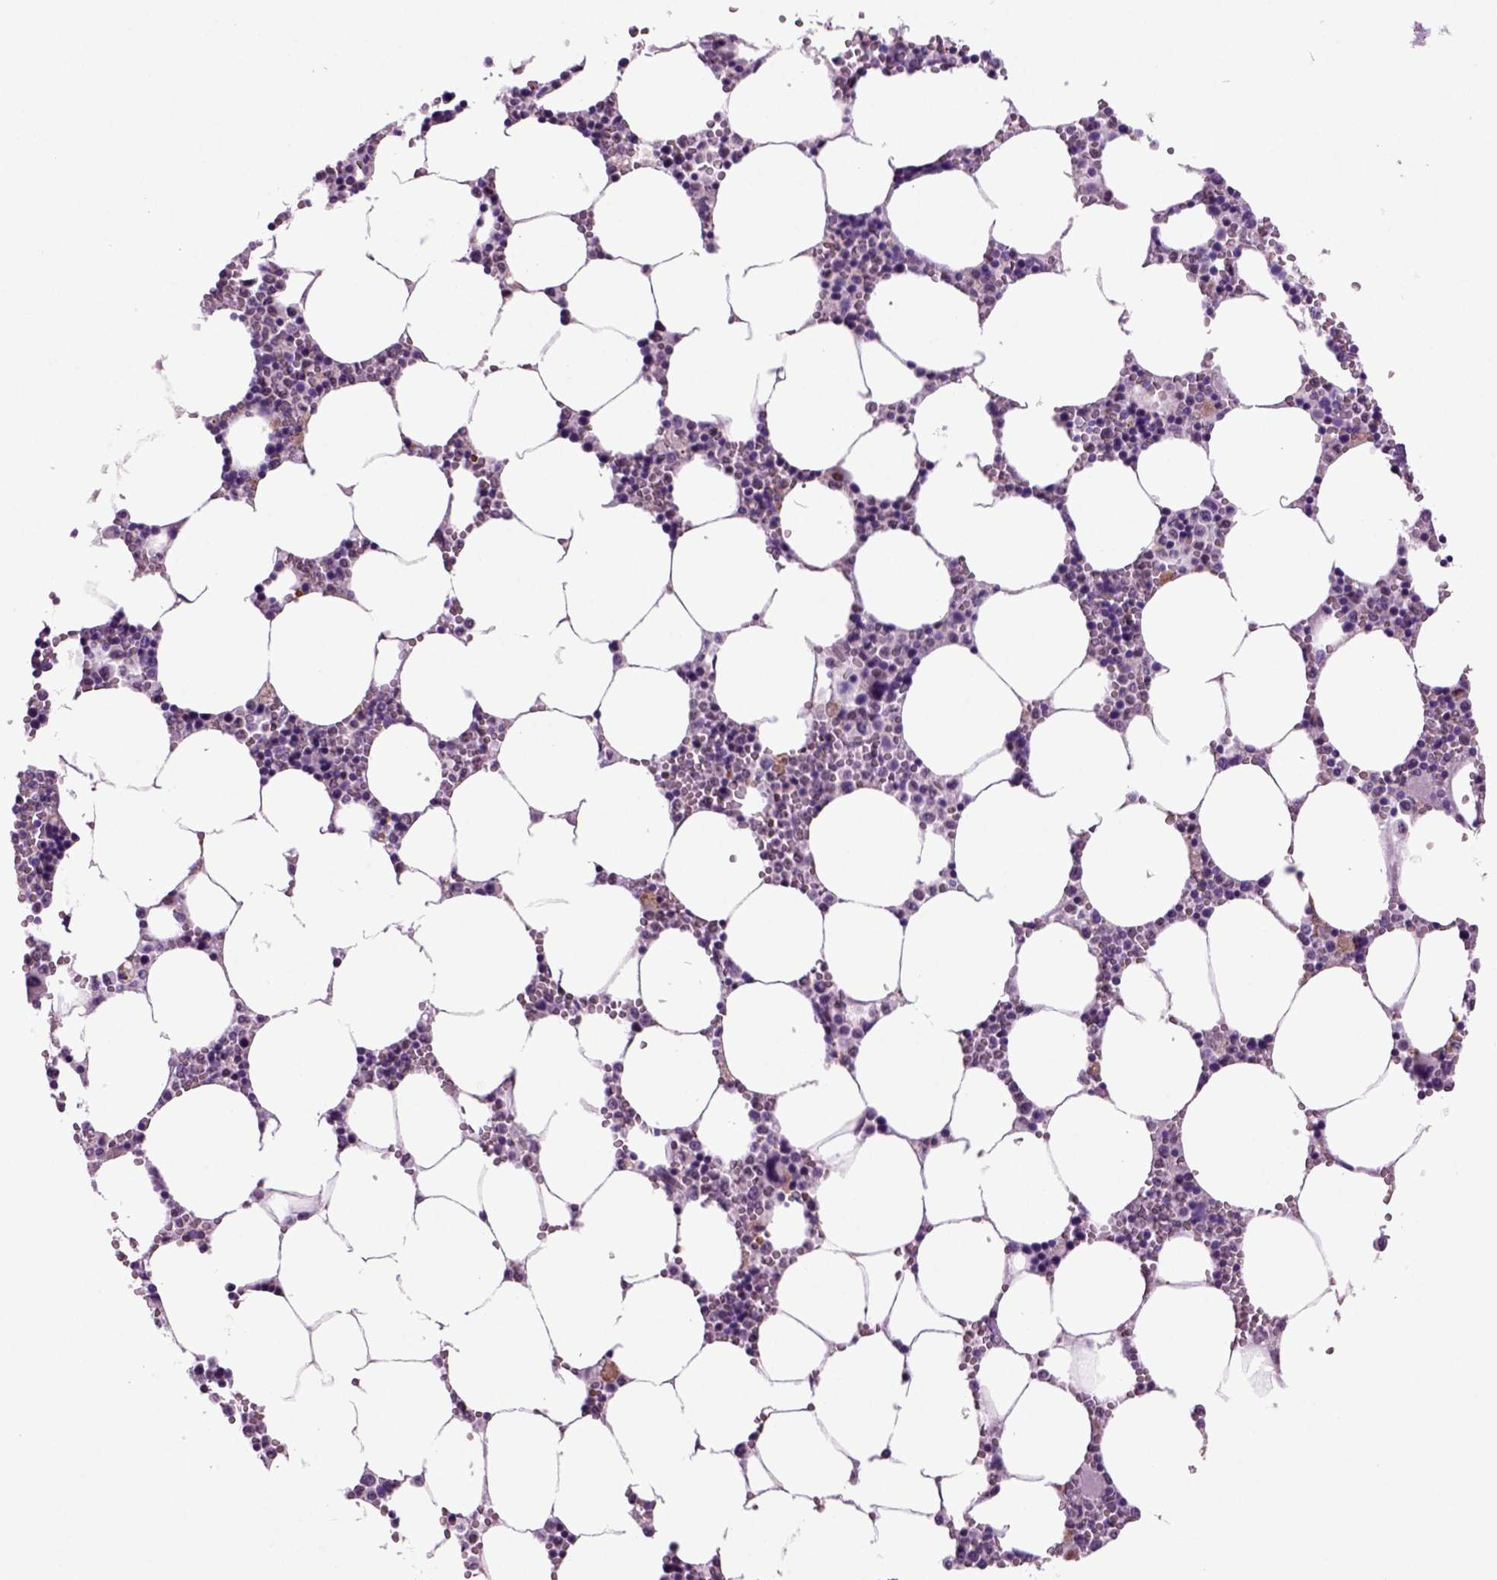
{"staining": {"intensity": "moderate", "quantity": "<25%", "location": "cytoplasmic/membranous"}, "tissue": "bone marrow", "cell_type": "Hematopoietic cells", "image_type": "normal", "snomed": [{"axis": "morphology", "description": "Normal tissue, NOS"}, {"axis": "topography", "description": "Bone marrow"}], "caption": "Immunohistochemical staining of normal bone marrow demonstrates moderate cytoplasmic/membranous protein staining in approximately <25% of hematopoietic cells.", "gene": "ARID3A", "patient": {"sex": "female", "age": 64}}